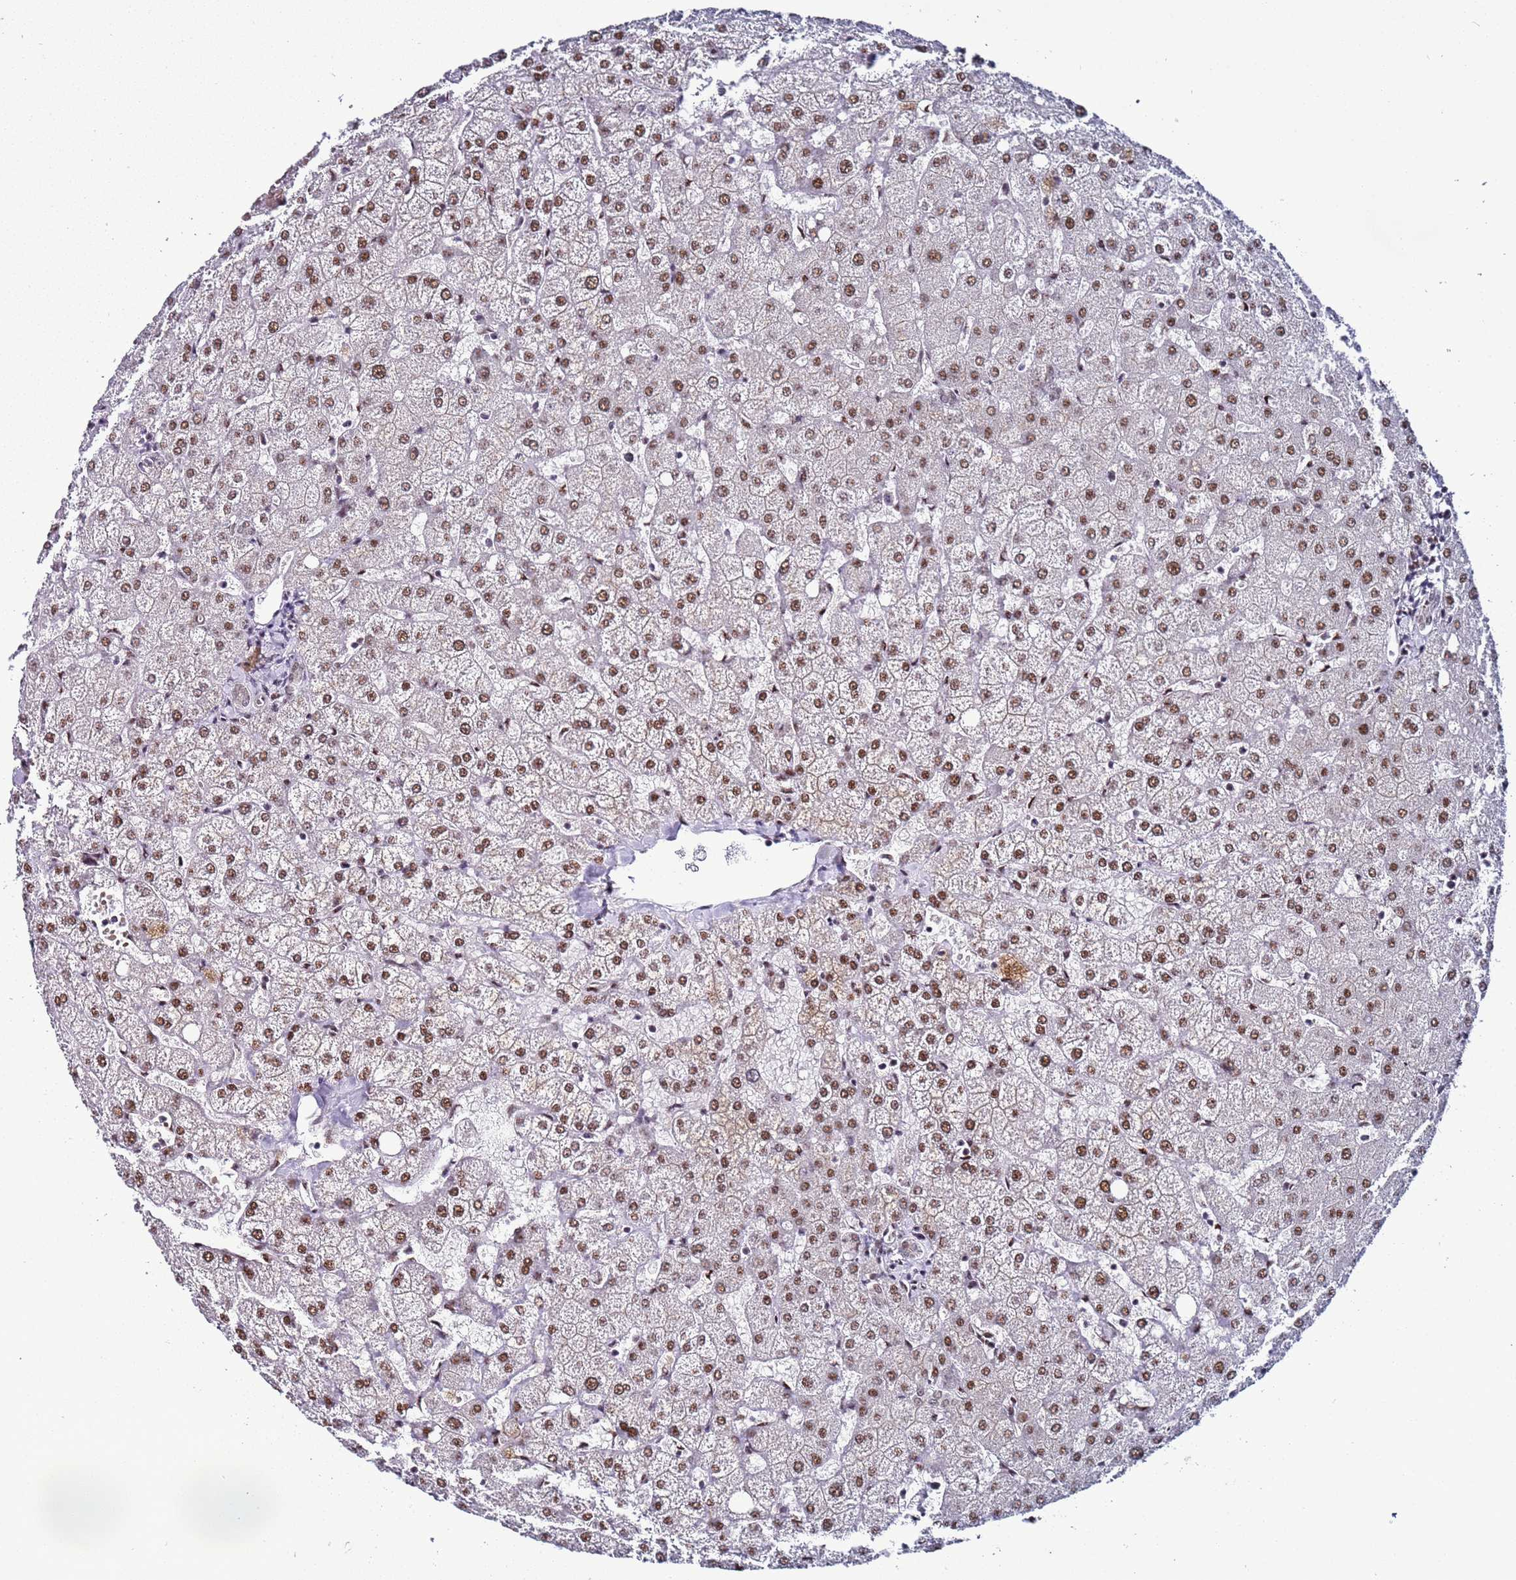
{"staining": {"intensity": "negative", "quantity": "none", "location": "none"}, "tissue": "liver", "cell_type": "Cholangiocytes", "image_type": "normal", "snomed": [{"axis": "morphology", "description": "Normal tissue, NOS"}, {"axis": "topography", "description": "Liver"}], "caption": "Immunohistochemical staining of normal human liver exhibits no significant positivity in cholangiocytes. The staining is performed using DAB (3,3'-diaminobenzidine) brown chromogen with nuclei counter-stained in using hematoxylin.", "gene": "PSMA7", "patient": {"sex": "female", "age": 54}}